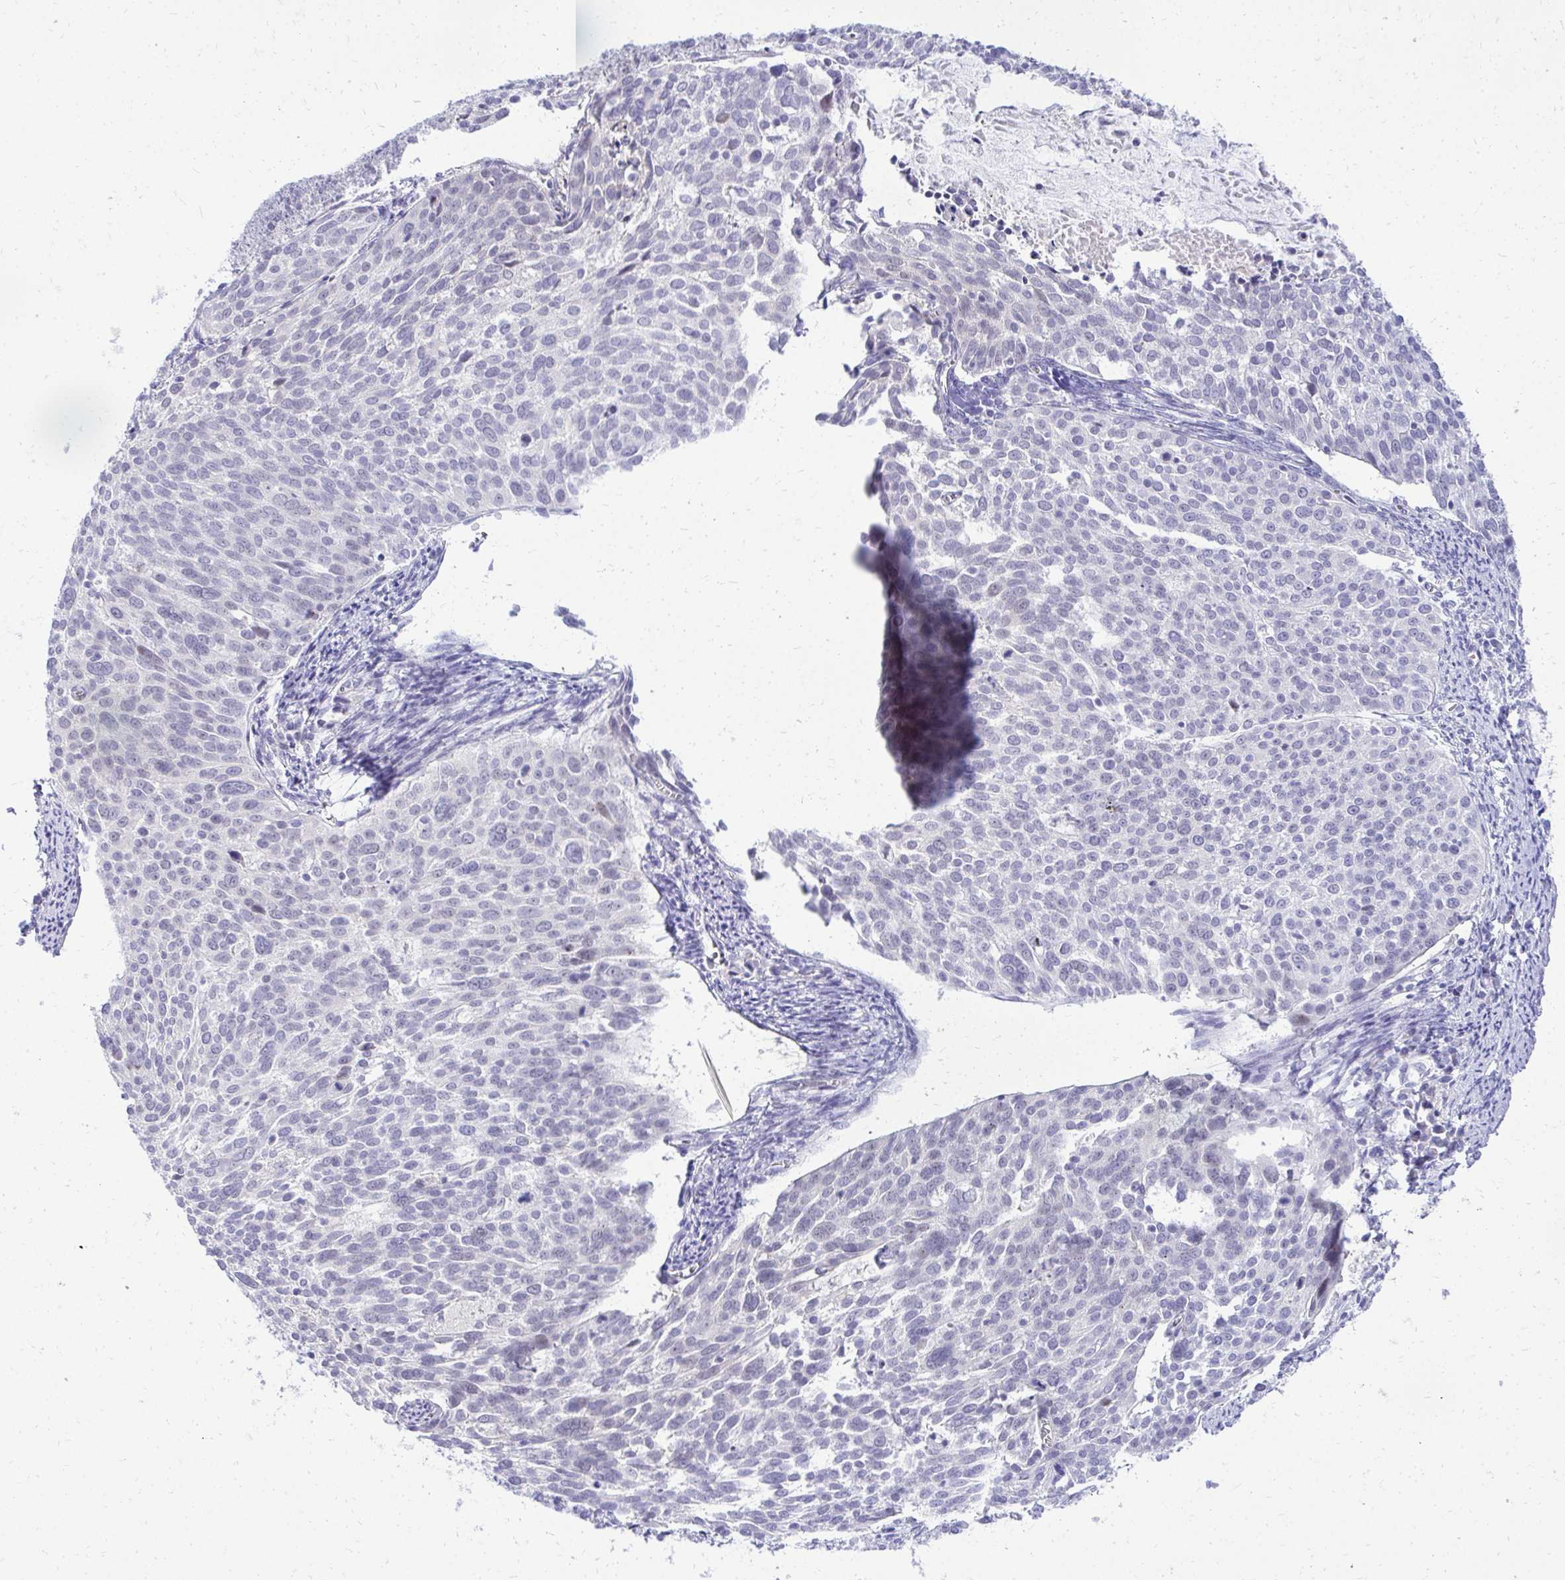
{"staining": {"intensity": "negative", "quantity": "none", "location": "none"}, "tissue": "cervical cancer", "cell_type": "Tumor cells", "image_type": "cancer", "snomed": [{"axis": "morphology", "description": "Squamous cell carcinoma, NOS"}, {"axis": "topography", "description": "Cervix"}], "caption": "Immunohistochemistry (IHC) image of squamous cell carcinoma (cervical) stained for a protein (brown), which shows no positivity in tumor cells. (DAB (3,3'-diaminobenzidine) IHC, high magnification).", "gene": "ZSWIM9", "patient": {"sex": "female", "age": 39}}